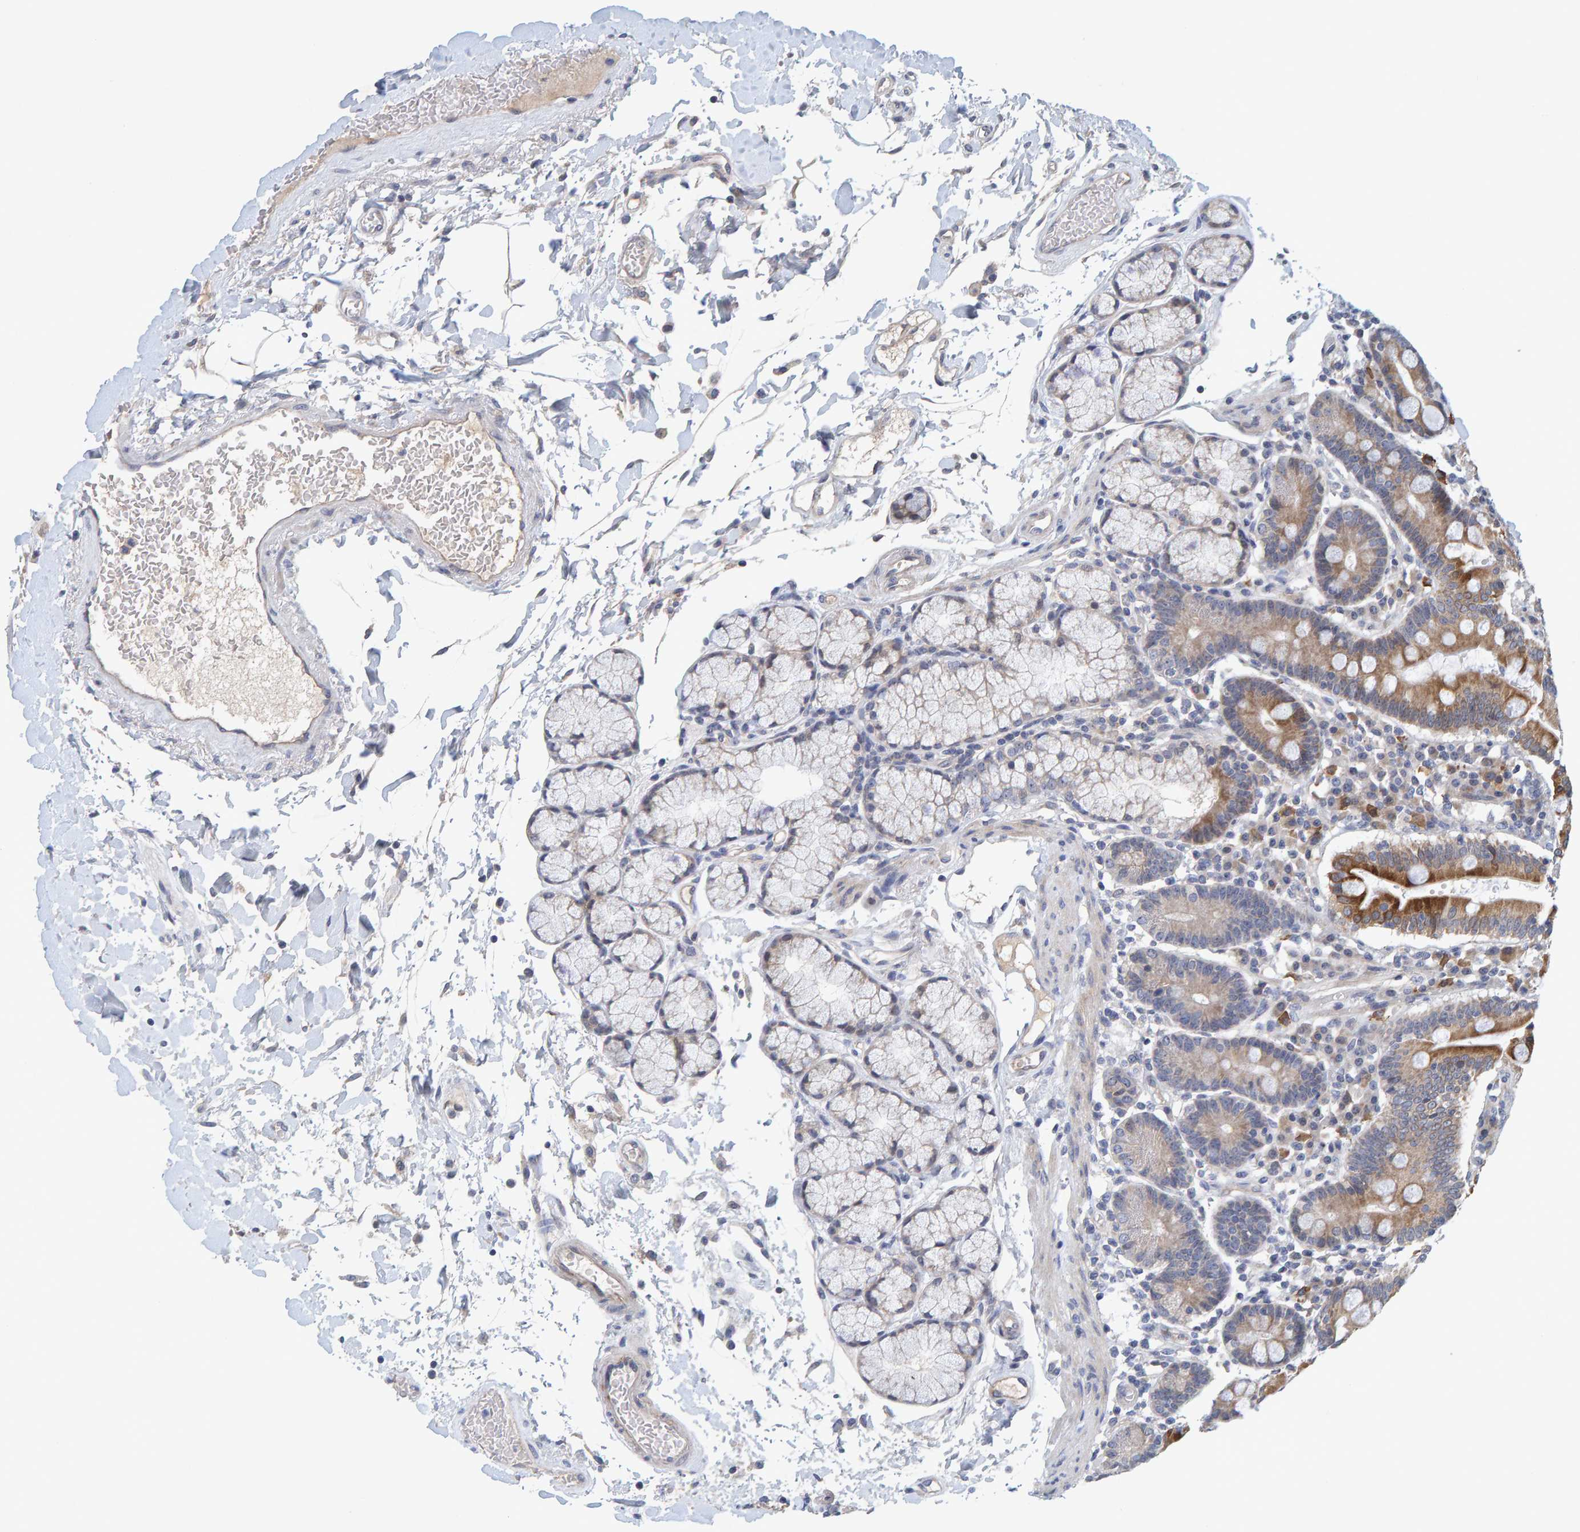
{"staining": {"intensity": "moderate", "quantity": ">75%", "location": "cytoplasmic/membranous"}, "tissue": "duodenum", "cell_type": "Glandular cells", "image_type": "normal", "snomed": [{"axis": "morphology", "description": "Normal tissue, NOS"}, {"axis": "topography", "description": "Small intestine, NOS"}], "caption": "Brown immunohistochemical staining in normal duodenum displays moderate cytoplasmic/membranous positivity in approximately >75% of glandular cells.", "gene": "ZNF77", "patient": {"sex": "female", "age": 71}}